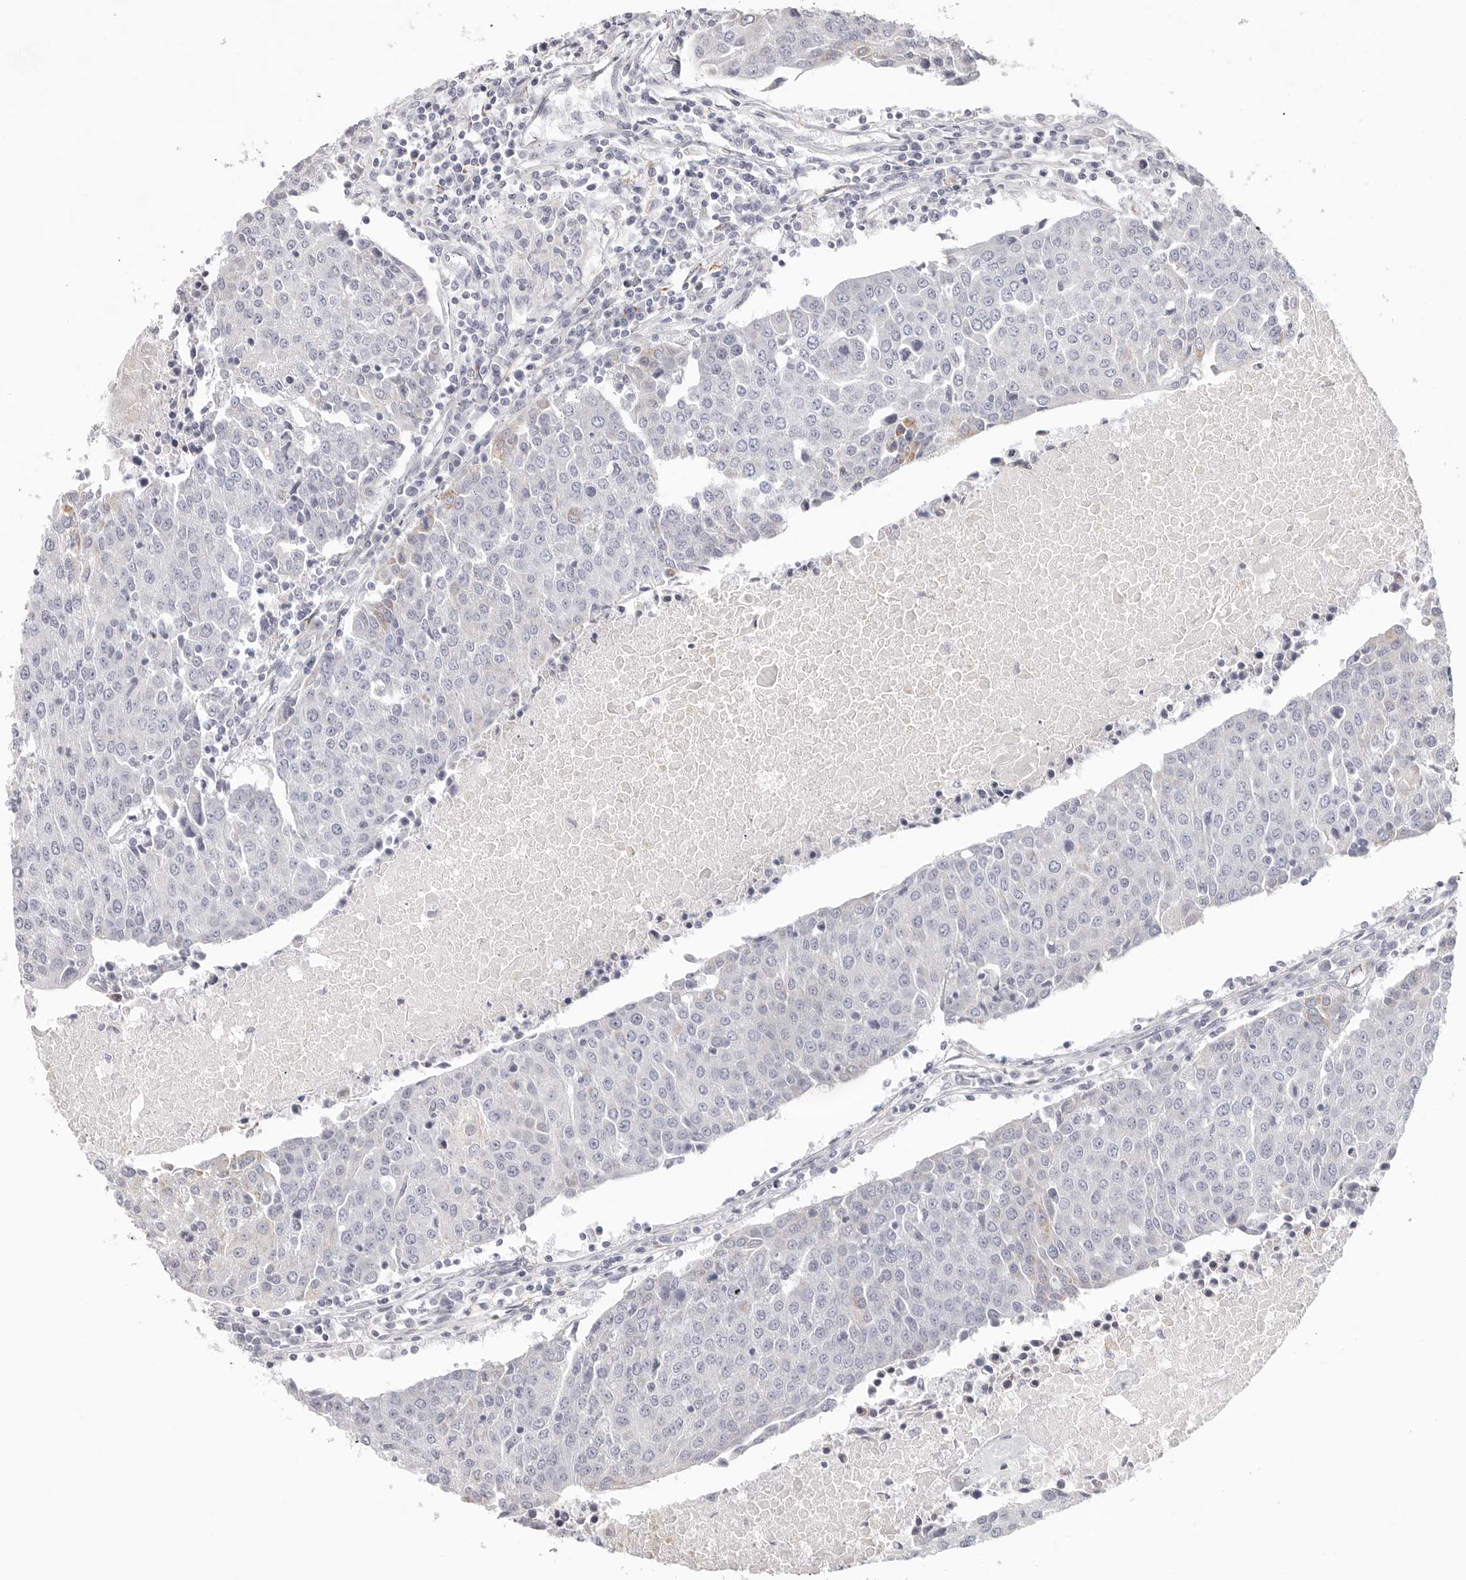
{"staining": {"intensity": "negative", "quantity": "none", "location": "none"}, "tissue": "urothelial cancer", "cell_type": "Tumor cells", "image_type": "cancer", "snomed": [{"axis": "morphology", "description": "Urothelial carcinoma, High grade"}, {"axis": "topography", "description": "Urinary bladder"}], "caption": "Photomicrograph shows no protein staining in tumor cells of urothelial cancer tissue. (DAB (3,3'-diaminobenzidine) immunohistochemistry, high magnification).", "gene": "ELP3", "patient": {"sex": "female", "age": 85}}